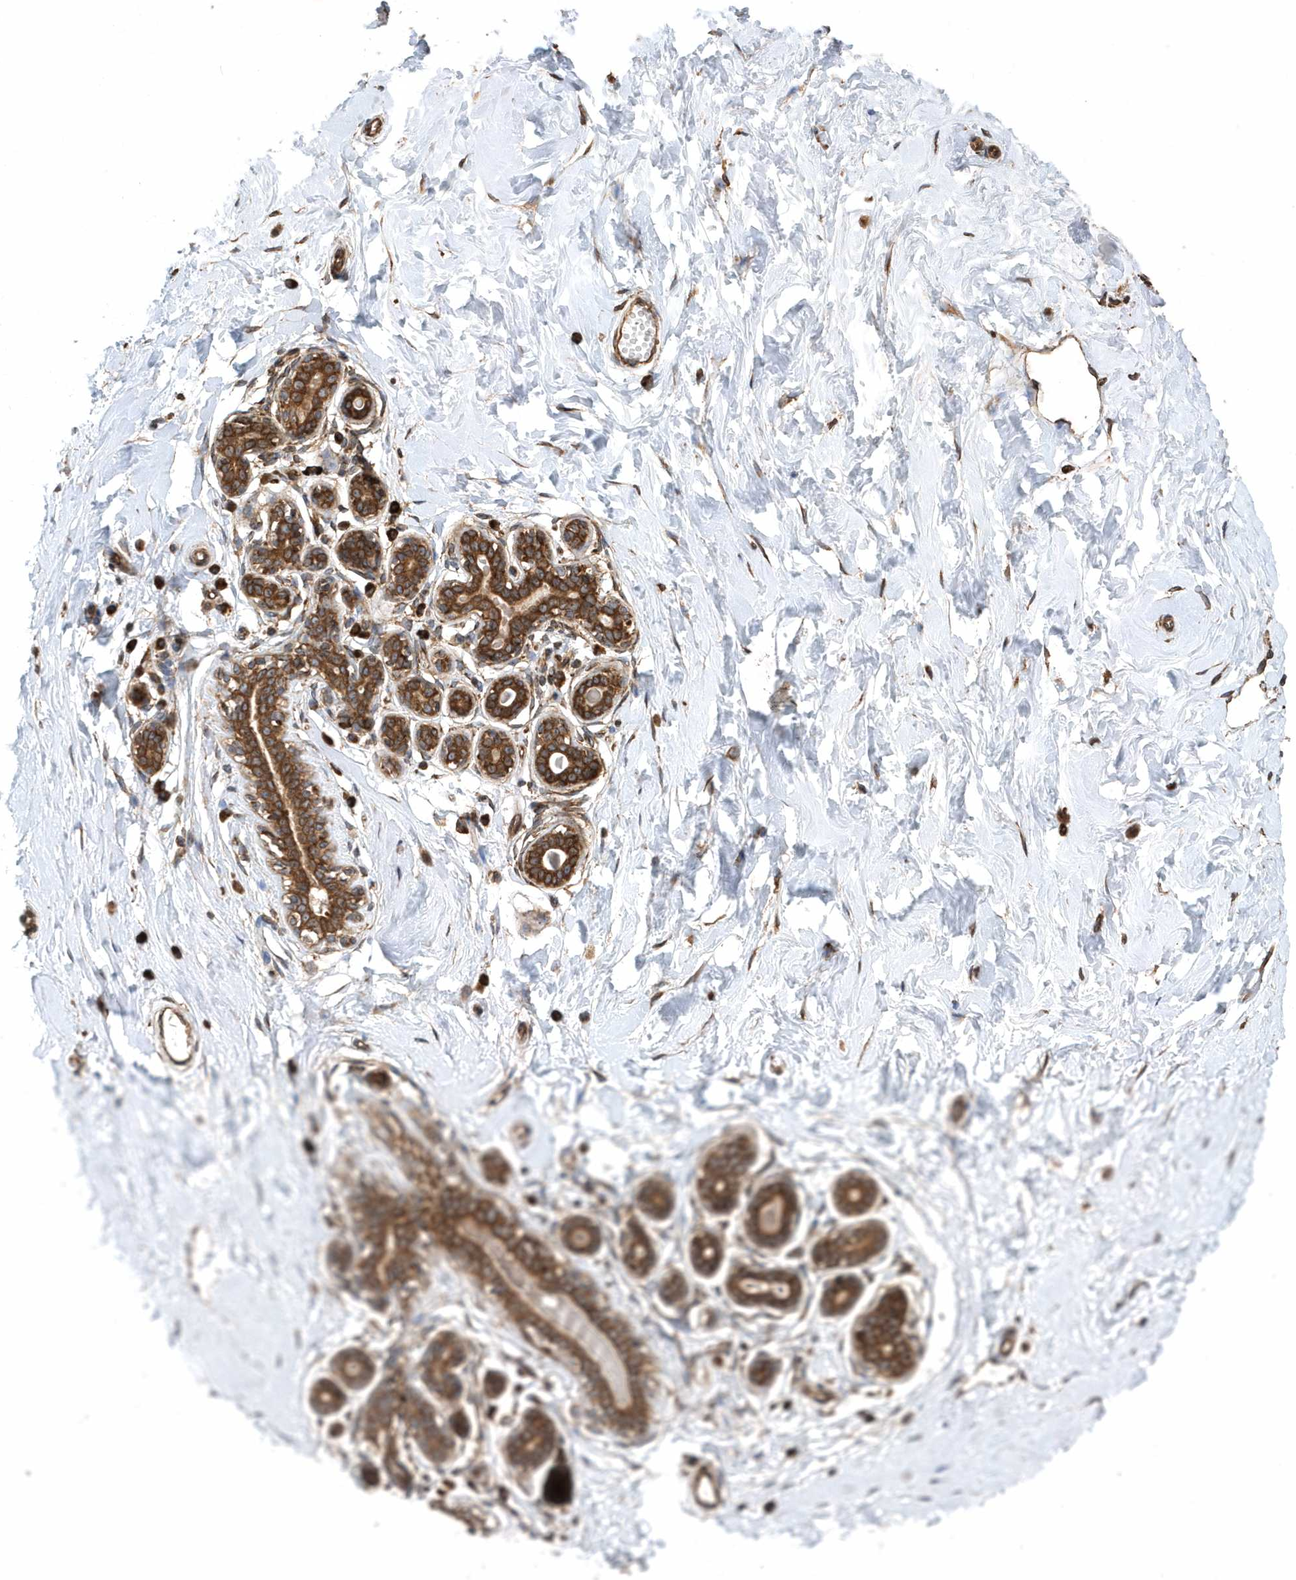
{"staining": {"intensity": "negative", "quantity": "none", "location": "none"}, "tissue": "breast", "cell_type": "Adipocytes", "image_type": "normal", "snomed": [{"axis": "morphology", "description": "Normal tissue, NOS"}, {"axis": "morphology", "description": "Adenoma, NOS"}, {"axis": "topography", "description": "Breast"}], "caption": "DAB immunohistochemical staining of unremarkable human breast exhibits no significant positivity in adipocytes. (Brightfield microscopy of DAB (3,3'-diaminobenzidine) immunohistochemistry (IHC) at high magnification).", "gene": "WASHC5", "patient": {"sex": "female", "age": 23}}